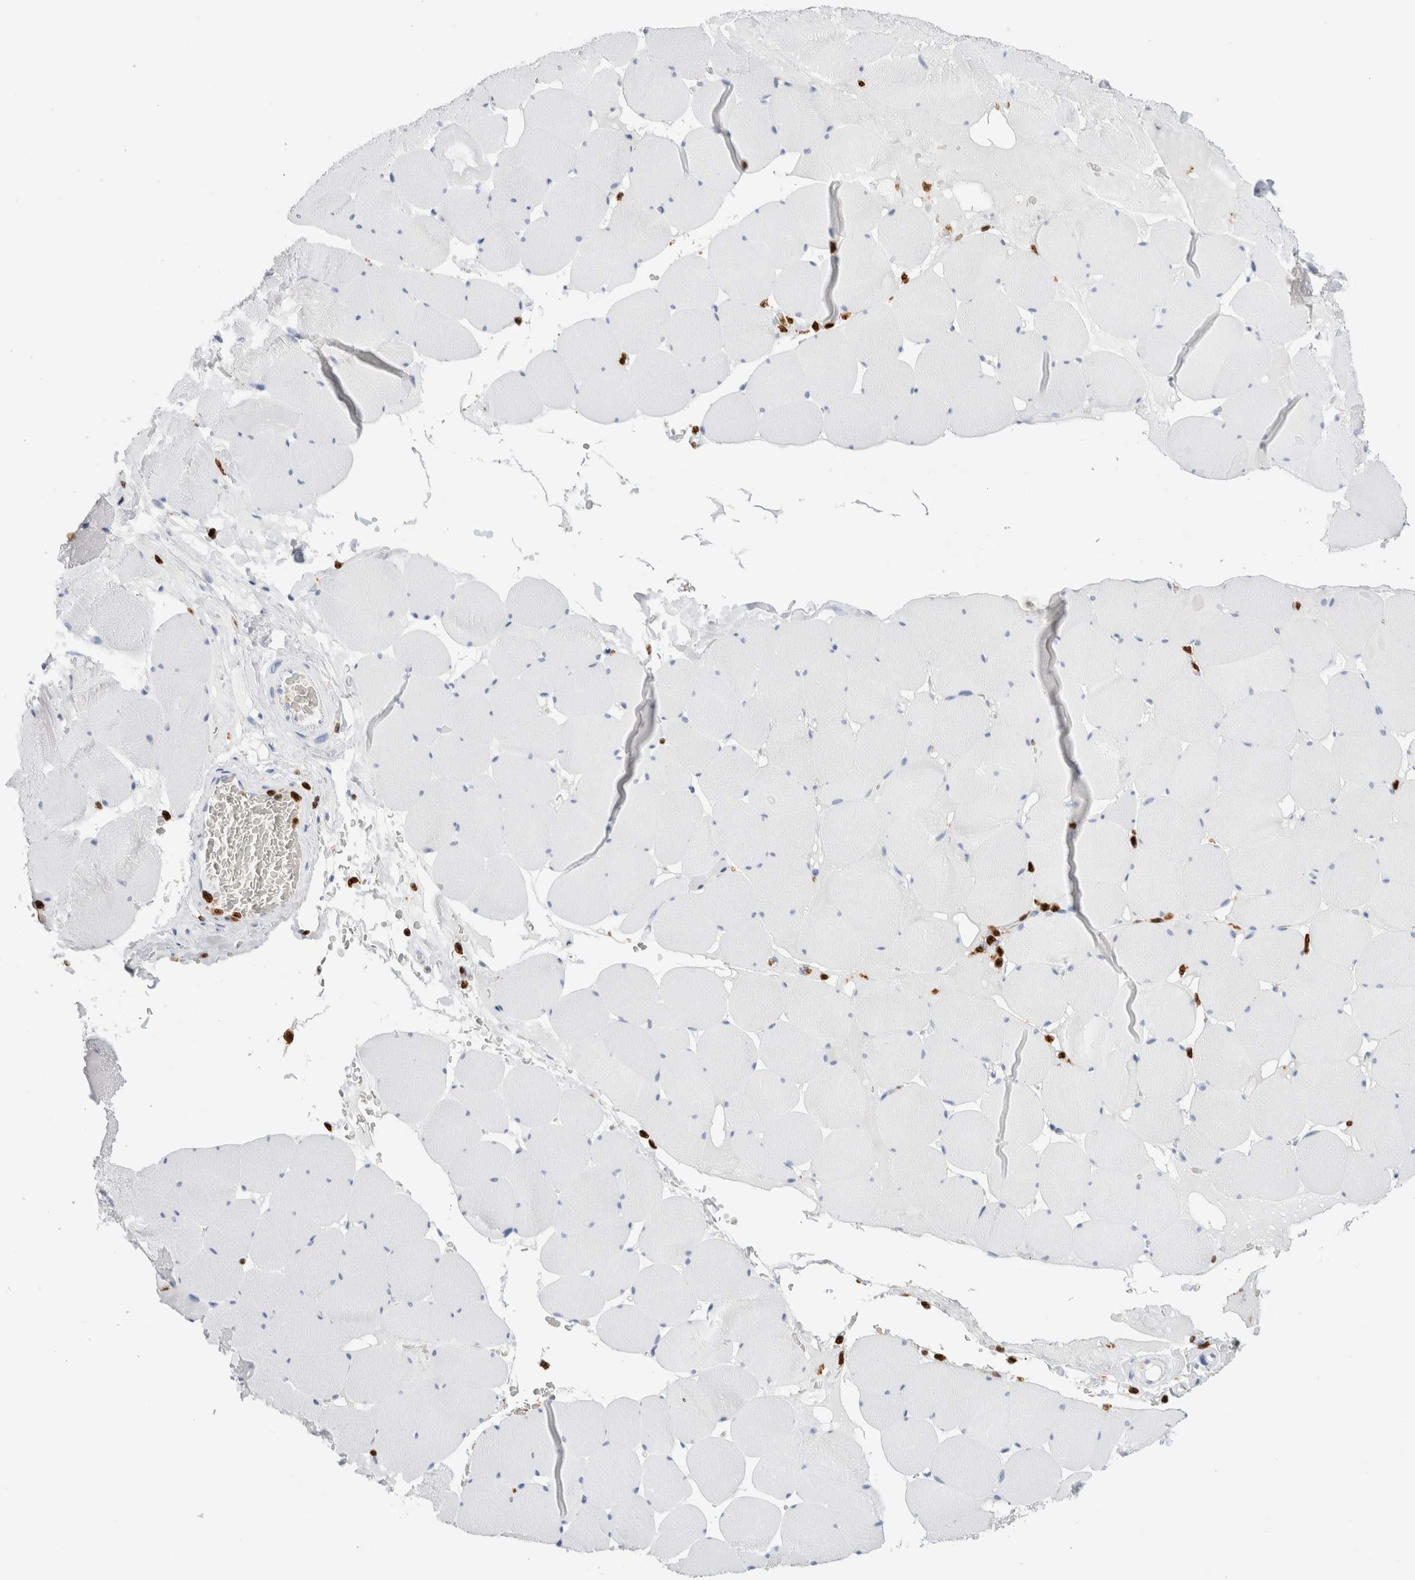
{"staining": {"intensity": "negative", "quantity": "none", "location": "none"}, "tissue": "skeletal muscle", "cell_type": "Myocytes", "image_type": "normal", "snomed": [{"axis": "morphology", "description": "Normal tissue, NOS"}, {"axis": "topography", "description": "Skeletal muscle"}], "caption": "A high-resolution photomicrograph shows IHC staining of benign skeletal muscle, which demonstrates no significant positivity in myocytes.", "gene": "ALOX5AP", "patient": {"sex": "male", "age": 62}}